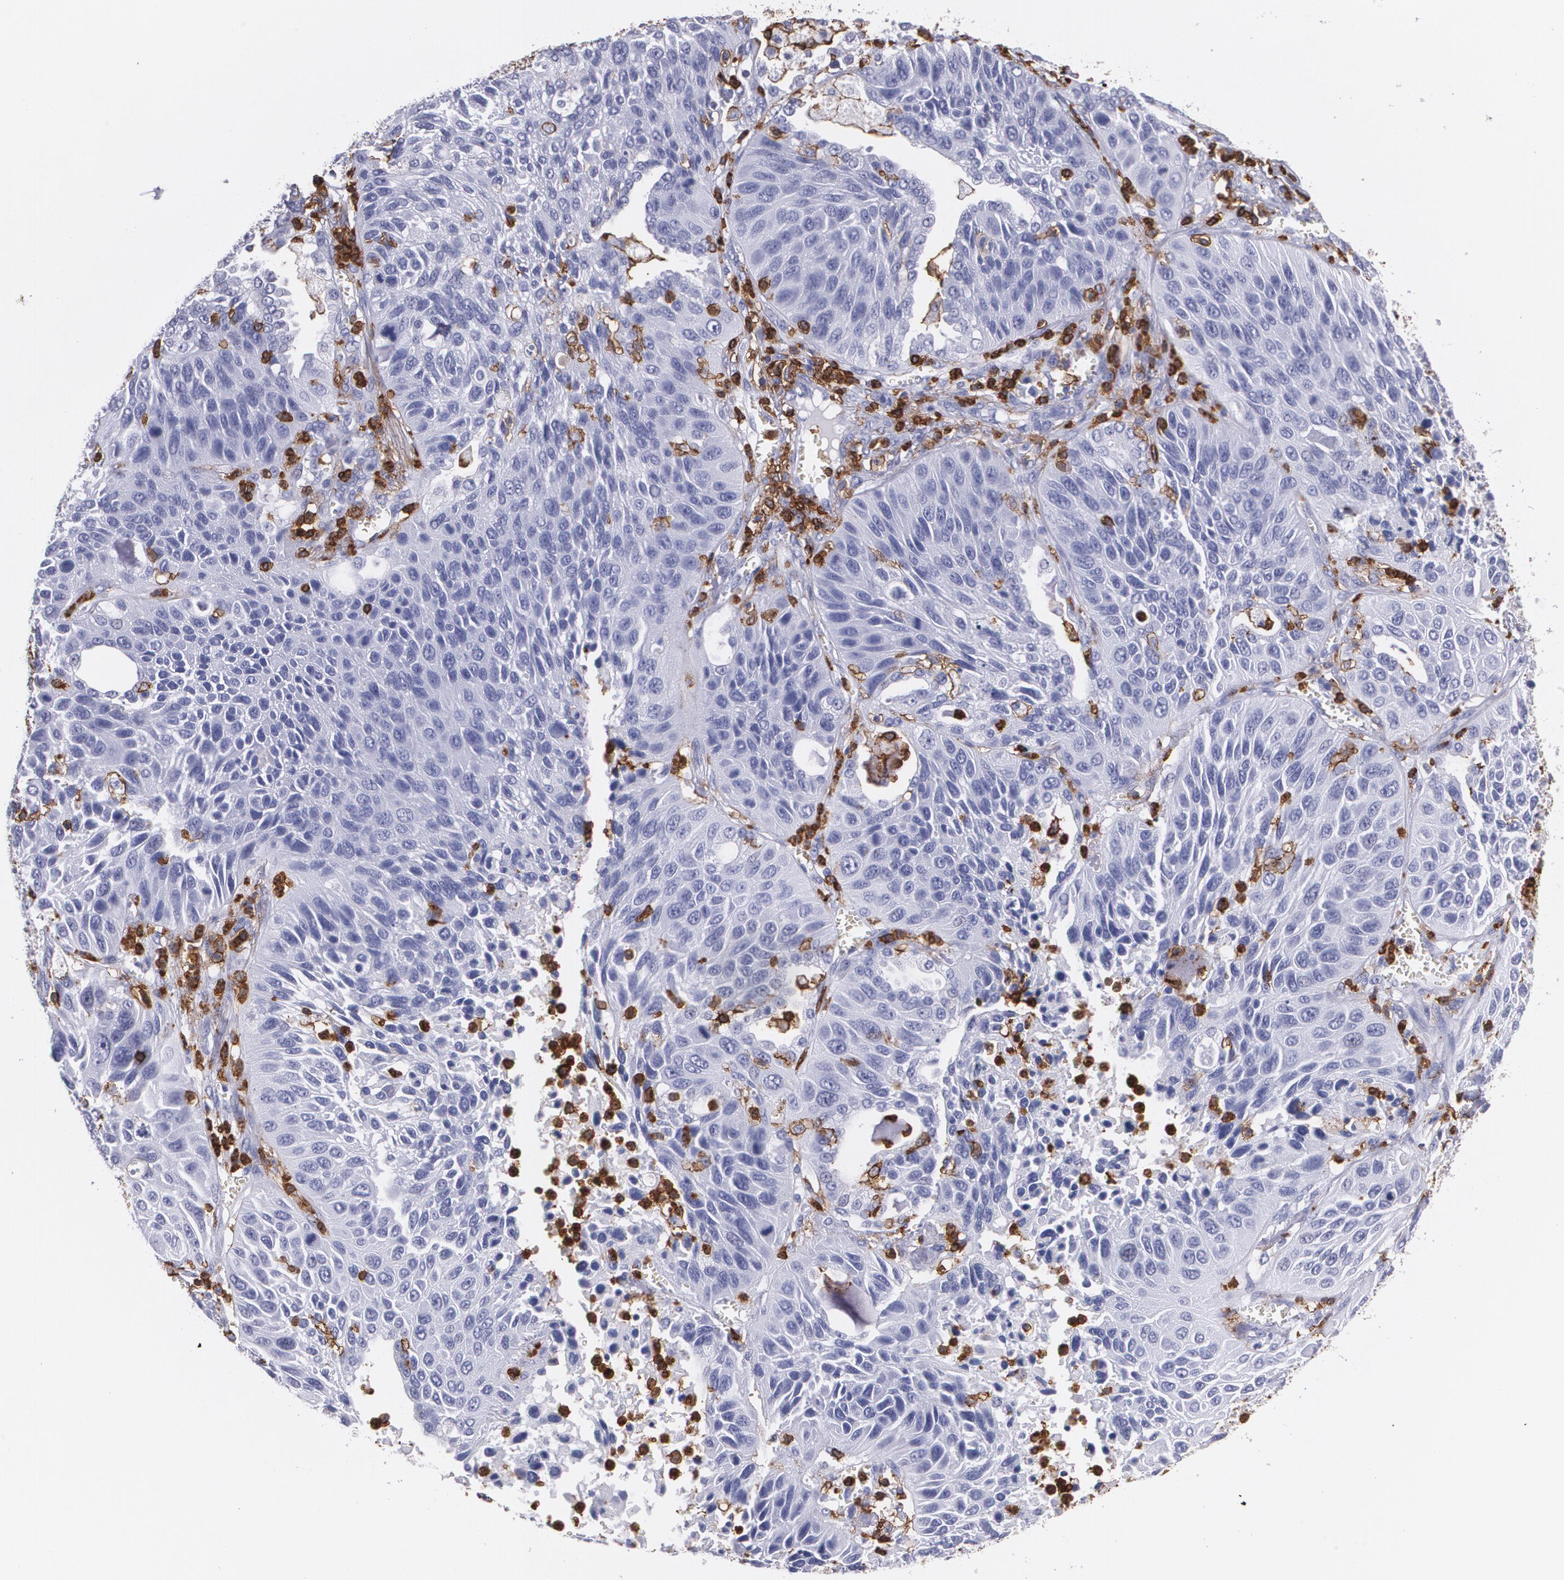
{"staining": {"intensity": "negative", "quantity": "none", "location": "none"}, "tissue": "lung cancer", "cell_type": "Tumor cells", "image_type": "cancer", "snomed": [{"axis": "morphology", "description": "Squamous cell carcinoma, NOS"}, {"axis": "topography", "description": "Lung"}], "caption": "Immunohistochemical staining of lung cancer shows no significant staining in tumor cells.", "gene": "PTPRC", "patient": {"sex": "female", "age": 76}}